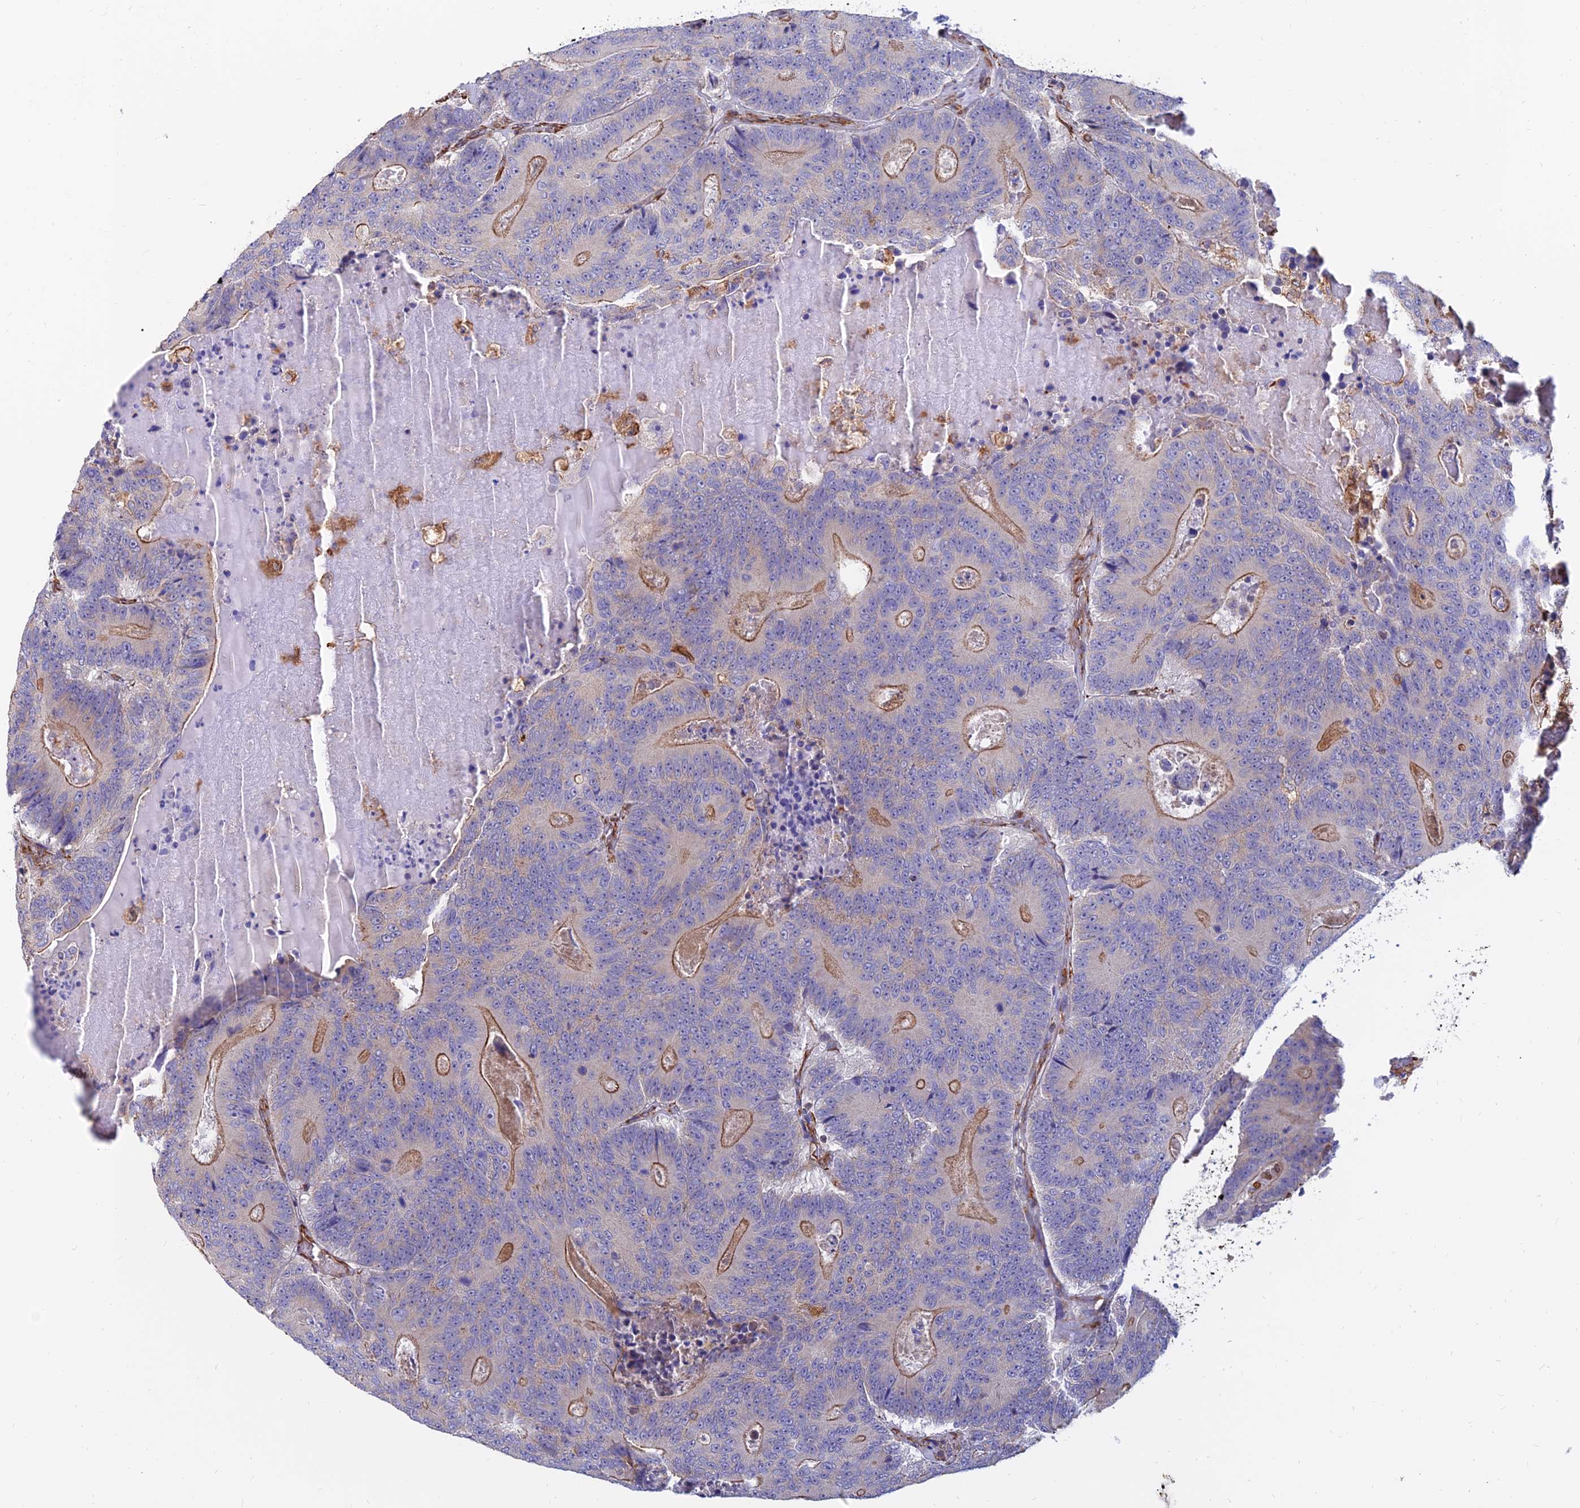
{"staining": {"intensity": "moderate", "quantity": "<25%", "location": "cytoplasmic/membranous"}, "tissue": "colorectal cancer", "cell_type": "Tumor cells", "image_type": "cancer", "snomed": [{"axis": "morphology", "description": "Adenocarcinoma, NOS"}, {"axis": "topography", "description": "Colon"}], "caption": "About <25% of tumor cells in colorectal adenocarcinoma show moderate cytoplasmic/membranous protein staining as visualized by brown immunohistochemical staining.", "gene": "CDK18", "patient": {"sex": "male", "age": 83}}